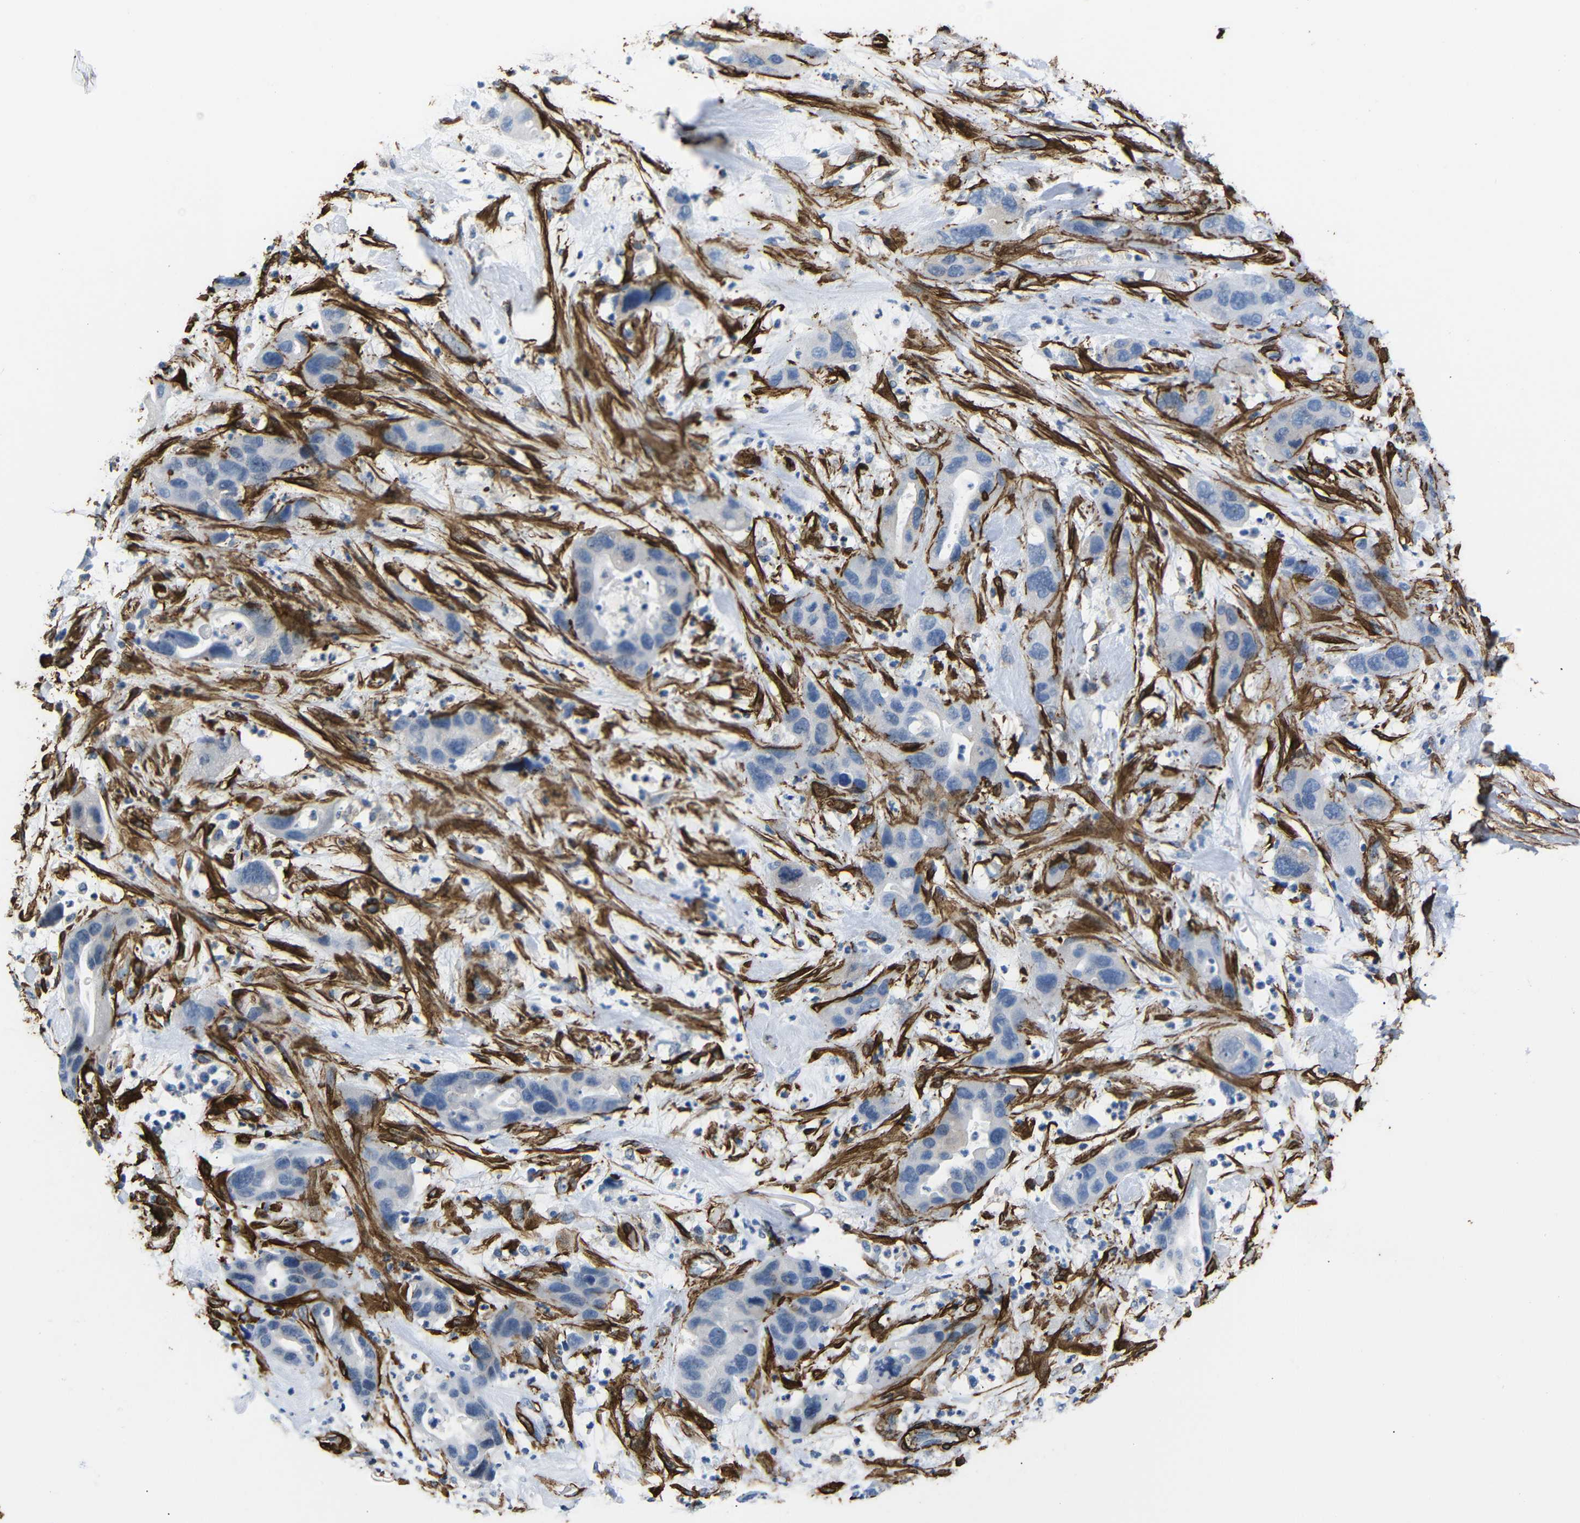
{"staining": {"intensity": "negative", "quantity": "none", "location": "none"}, "tissue": "pancreatic cancer", "cell_type": "Tumor cells", "image_type": "cancer", "snomed": [{"axis": "morphology", "description": "Adenocarcinoma, NOS"}, {"axis": "topography", "description": "Pancreas"}], "caption": "An immunohistochemistry micrograph of pancreatic cancer is shown. There is no staining in tumor cells of pancreatic cancer. Nuclei are stained in blue.", "gene": "ACTA2", "patient": {"sex": "female", "age": 71}}